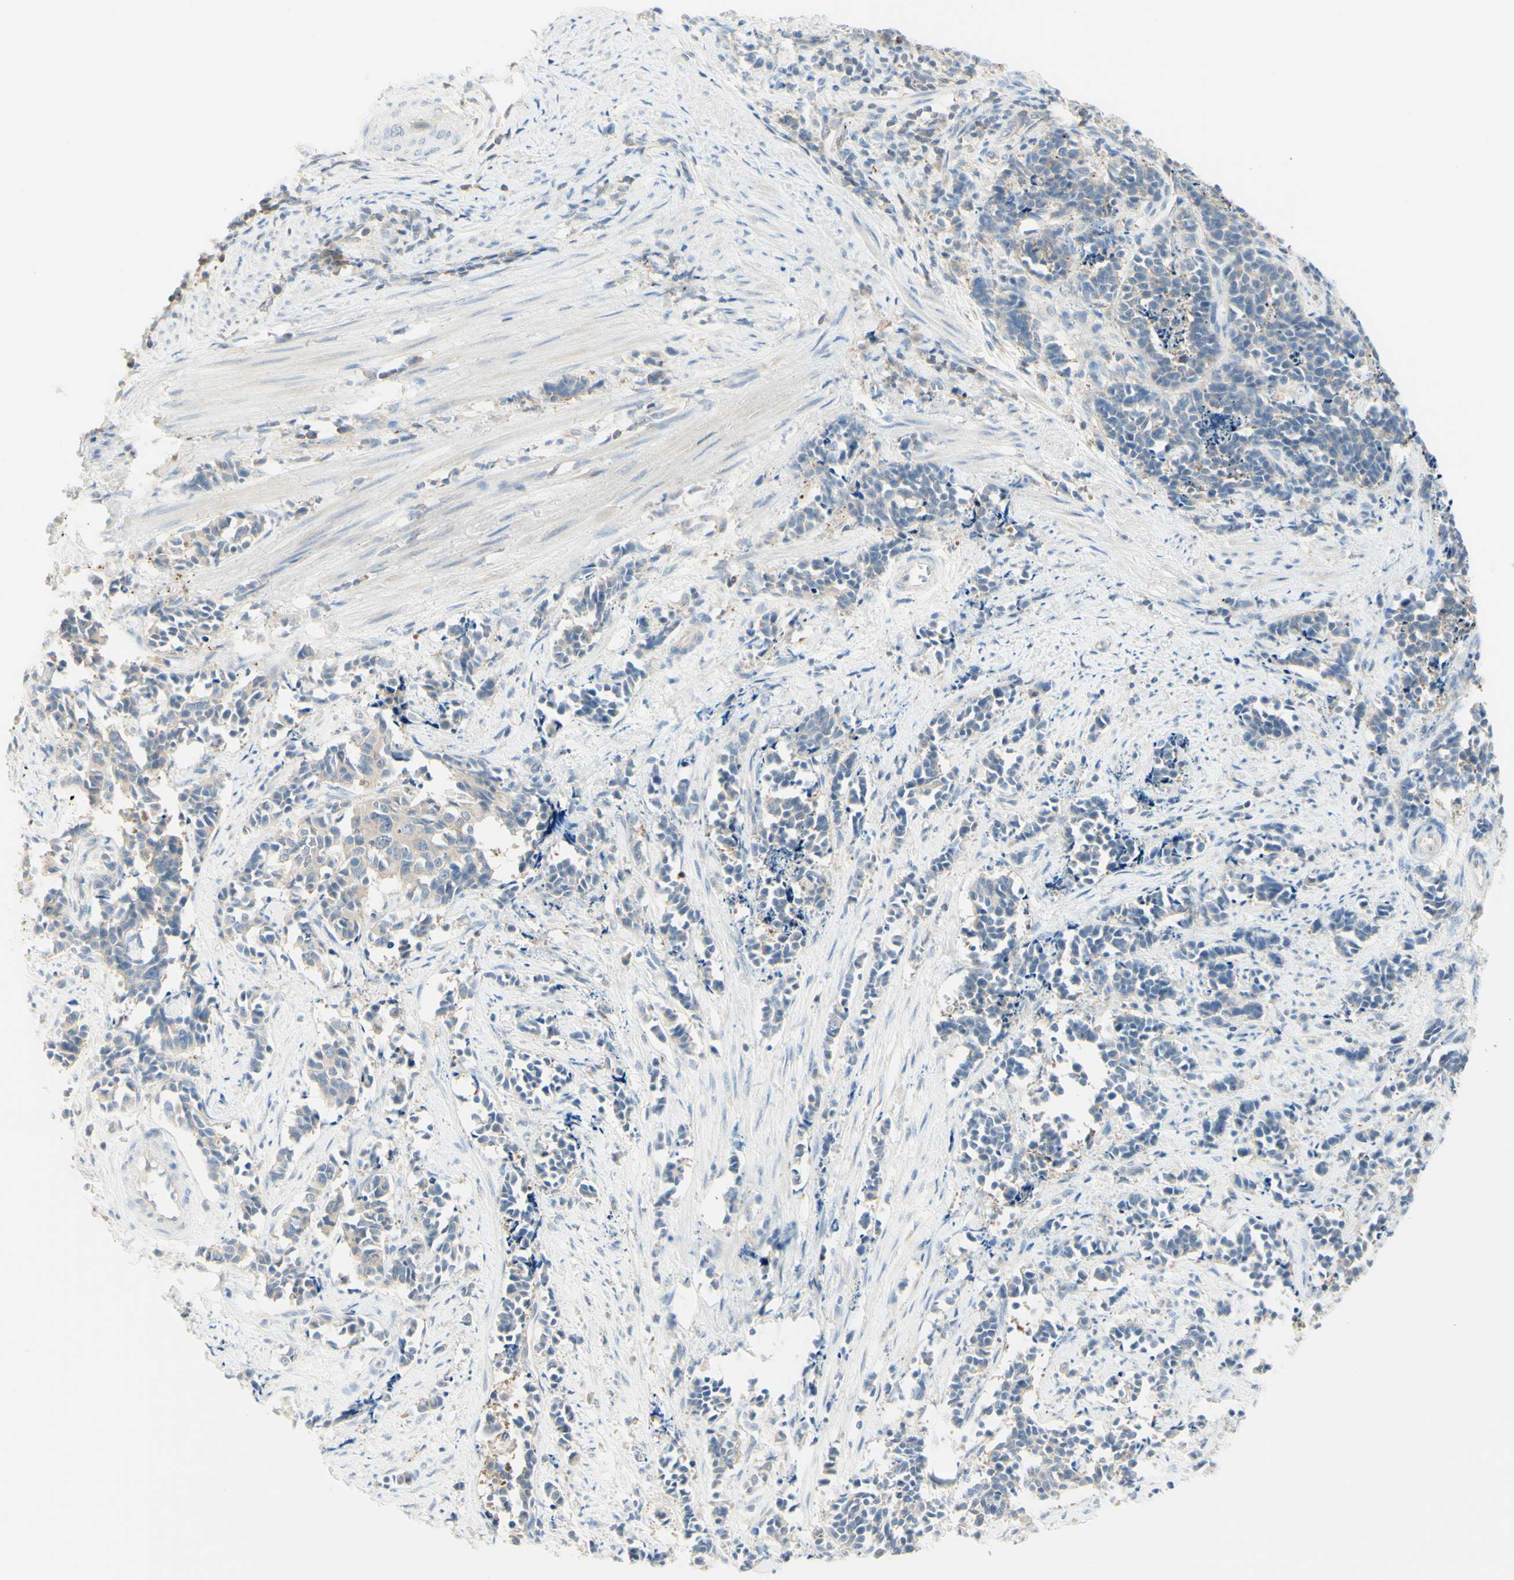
{"staining": {"intensity": "weak", "quantity": "<25%", "location": "cytoplasmic/membranous"}, "tissue": "cervical cancer", "cell_type": "Tumor cells", "image_type": "cancer", "snomed": [{"axis": "morphology", "description": "Normal tissue, NOS"}, {"axis": "morphology", "description": "Squamous cell carcinoma, NOS"}, {"axis": "topography", "description": "Cervix"}], "caption": "Human cervical squamous cell carcinoma stained for a protein using immunohistochemistry (IHC) reveals no staining in tumor cells.", "gene": "MTM1", "patient": {"sex": "female", "age": 35}}